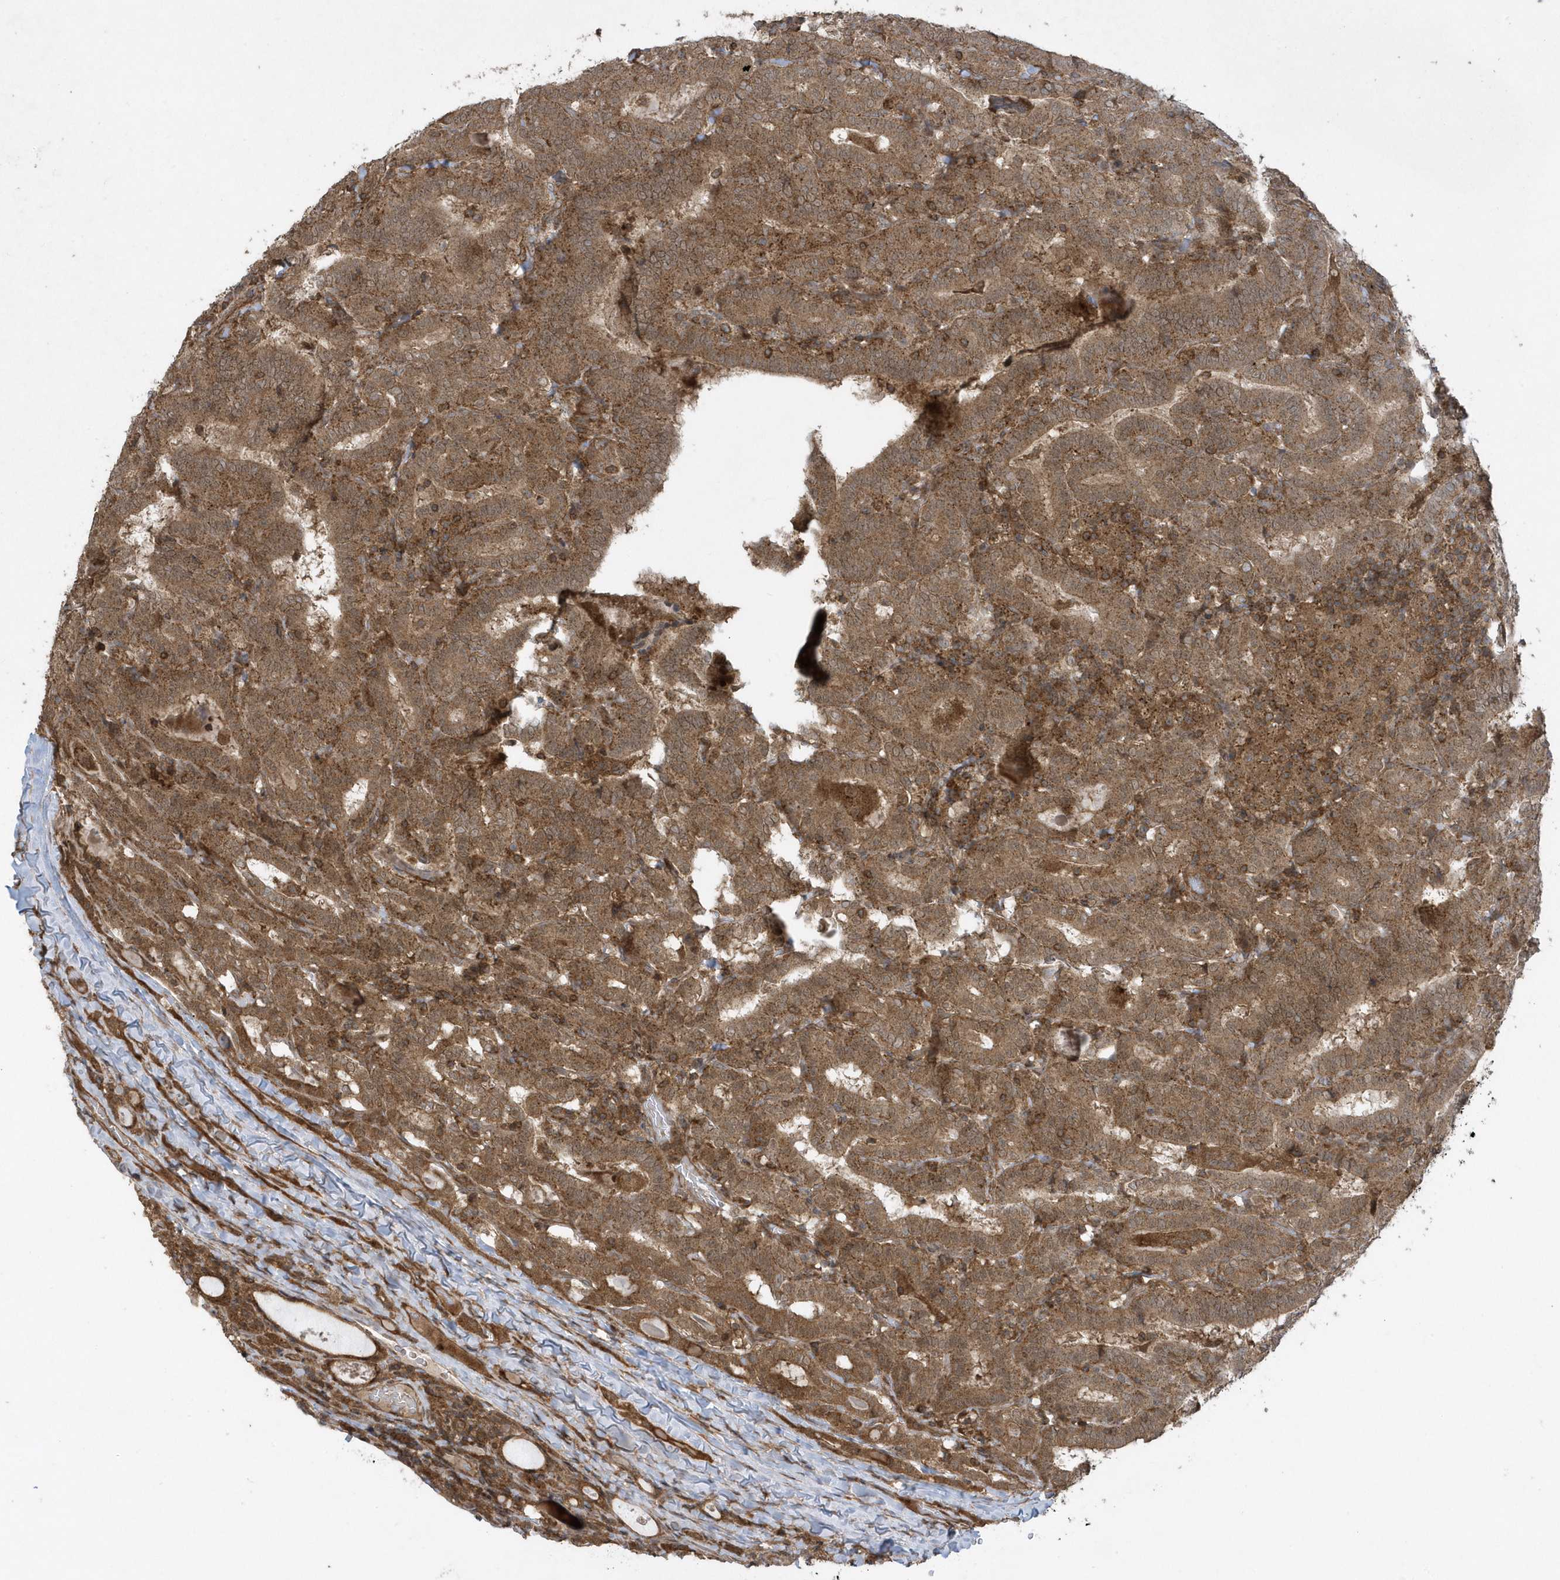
{"staining": {"intensity": "moderate", "quantity": ">75%", "location": "cytoplasmic/membranous"}, "tissue": "thyroid cancer", "cell_type": "Tumor cells", "image_type": "cancer", "snomed": [{"axis": "morphology", "description": "Papillary adenocarcinoma, NOS"}, {"axis": "topography", "description": "Thyroid gland"}], "caption": "Thyroid cancer stained with a brown dye exhibits moderate cytoplasmic/membranous positive positivity in approximately >75% of tumor cells.", "gene": "STAMBP", "patient": {"sex": "female", "age": 72}}